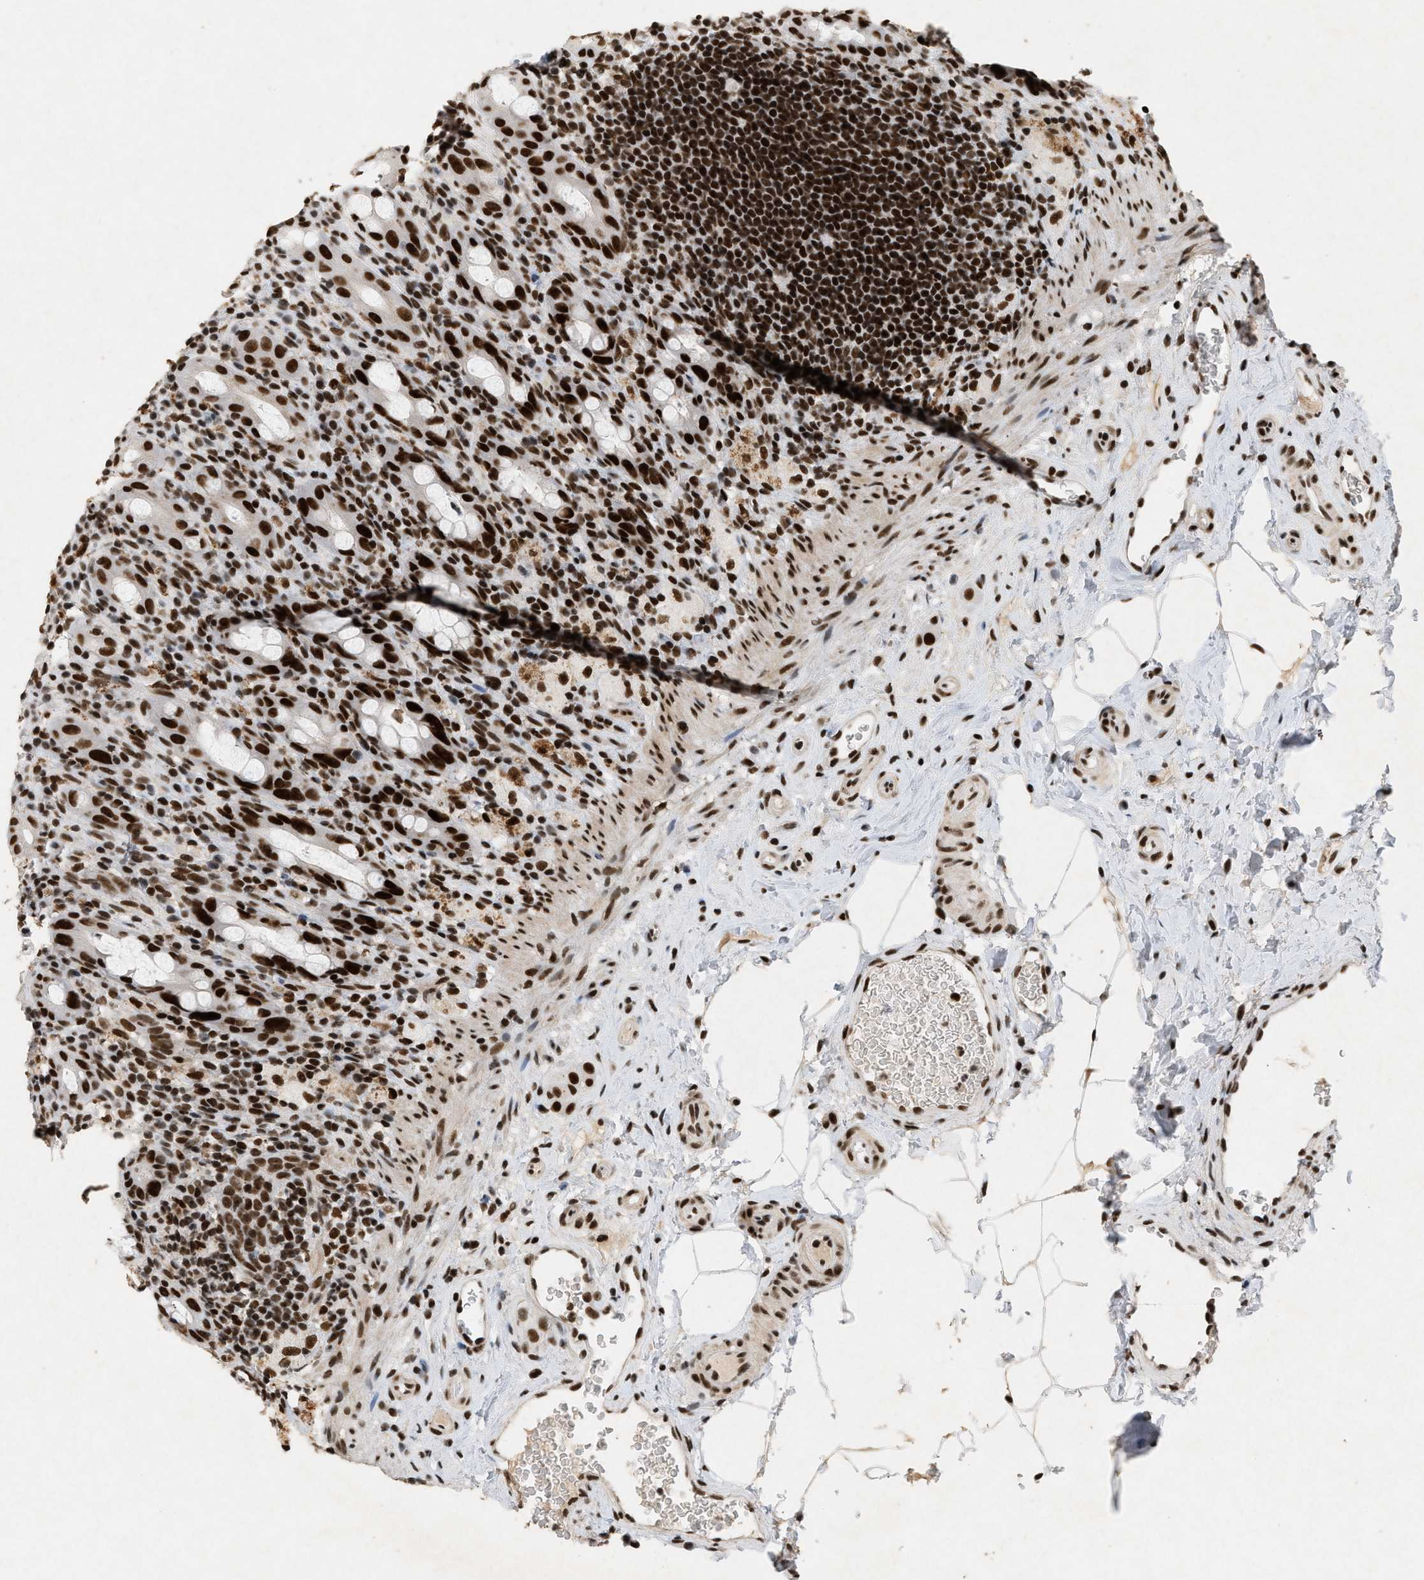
{"staining": {"intensity": "strong", "quantity": ">75%", "location": "nuclear"}, "tissue": "rectum", "cell_type": "Glandular cells", "image_type": "normal", "snomed": [{"axis": "morphology", "description": "Normal tissue, NOS"}, {"axis": "topography", "description": "Rectum"}], "caption": "Normal rectum shows strong nuclear expression in about >75% of glandular cells, visualized by immunohistochemistry.", "gene": "SMARCB1", "patient": {"sex": "male", "age": 44}}